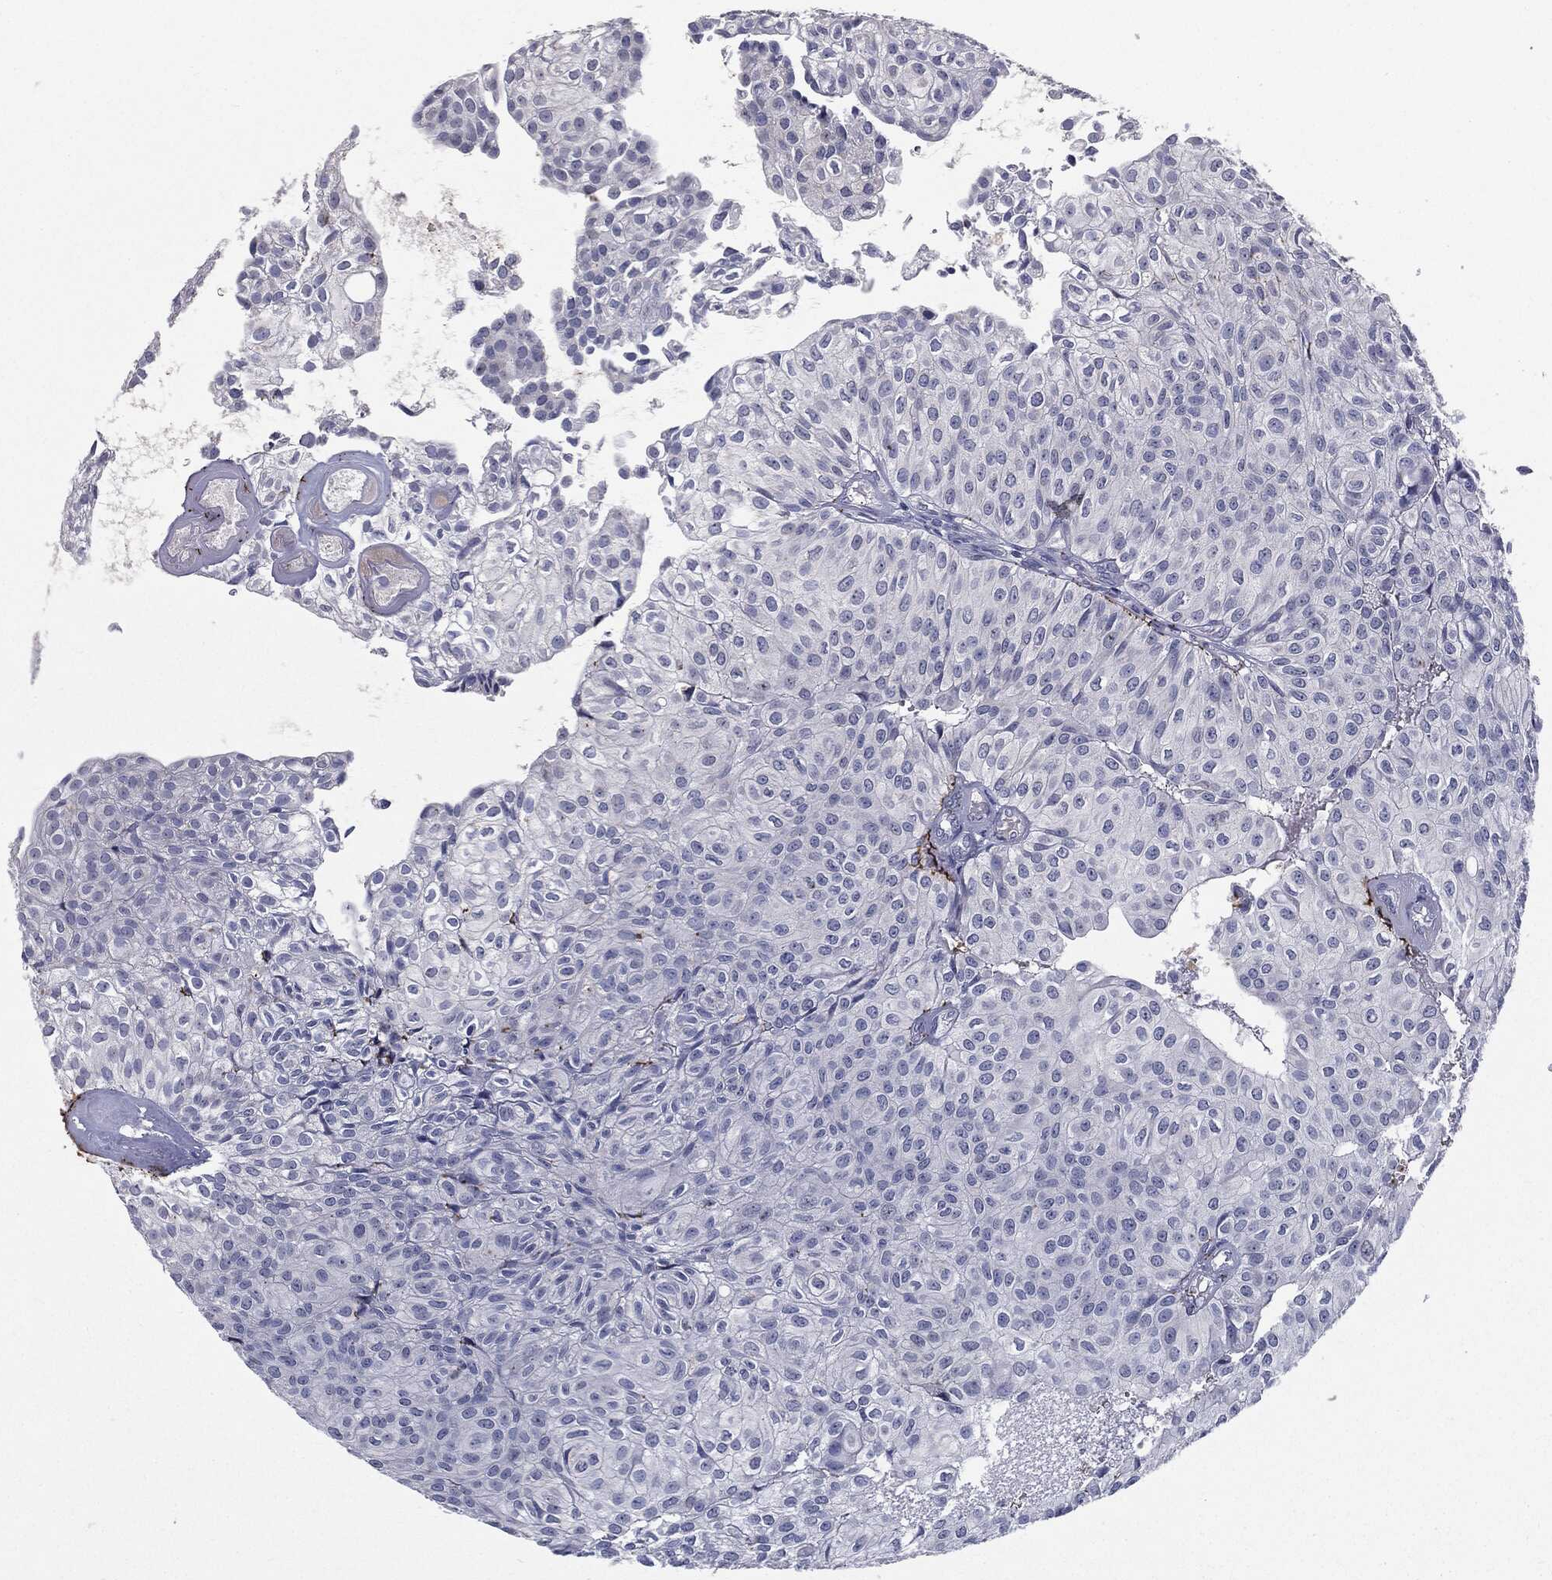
{"staining": {"intensity": "negative", "quantity": "none", "location": "none"}, "tissue": "urothelial cancer", "cell_type": "Tumor cells", "image_type": "cancer", "snomed": [{"axis": "morphology", "description": "Urothelial carcinoma, Low grade"}, {"axis": "topography", "description": "Urinary bladder"}], "caption": "Tumor cells show no significant positivity in urothelial carcinoma (low-grade).", "gene": "KRT5", "patient": {"sex": "male", "age": 89}}